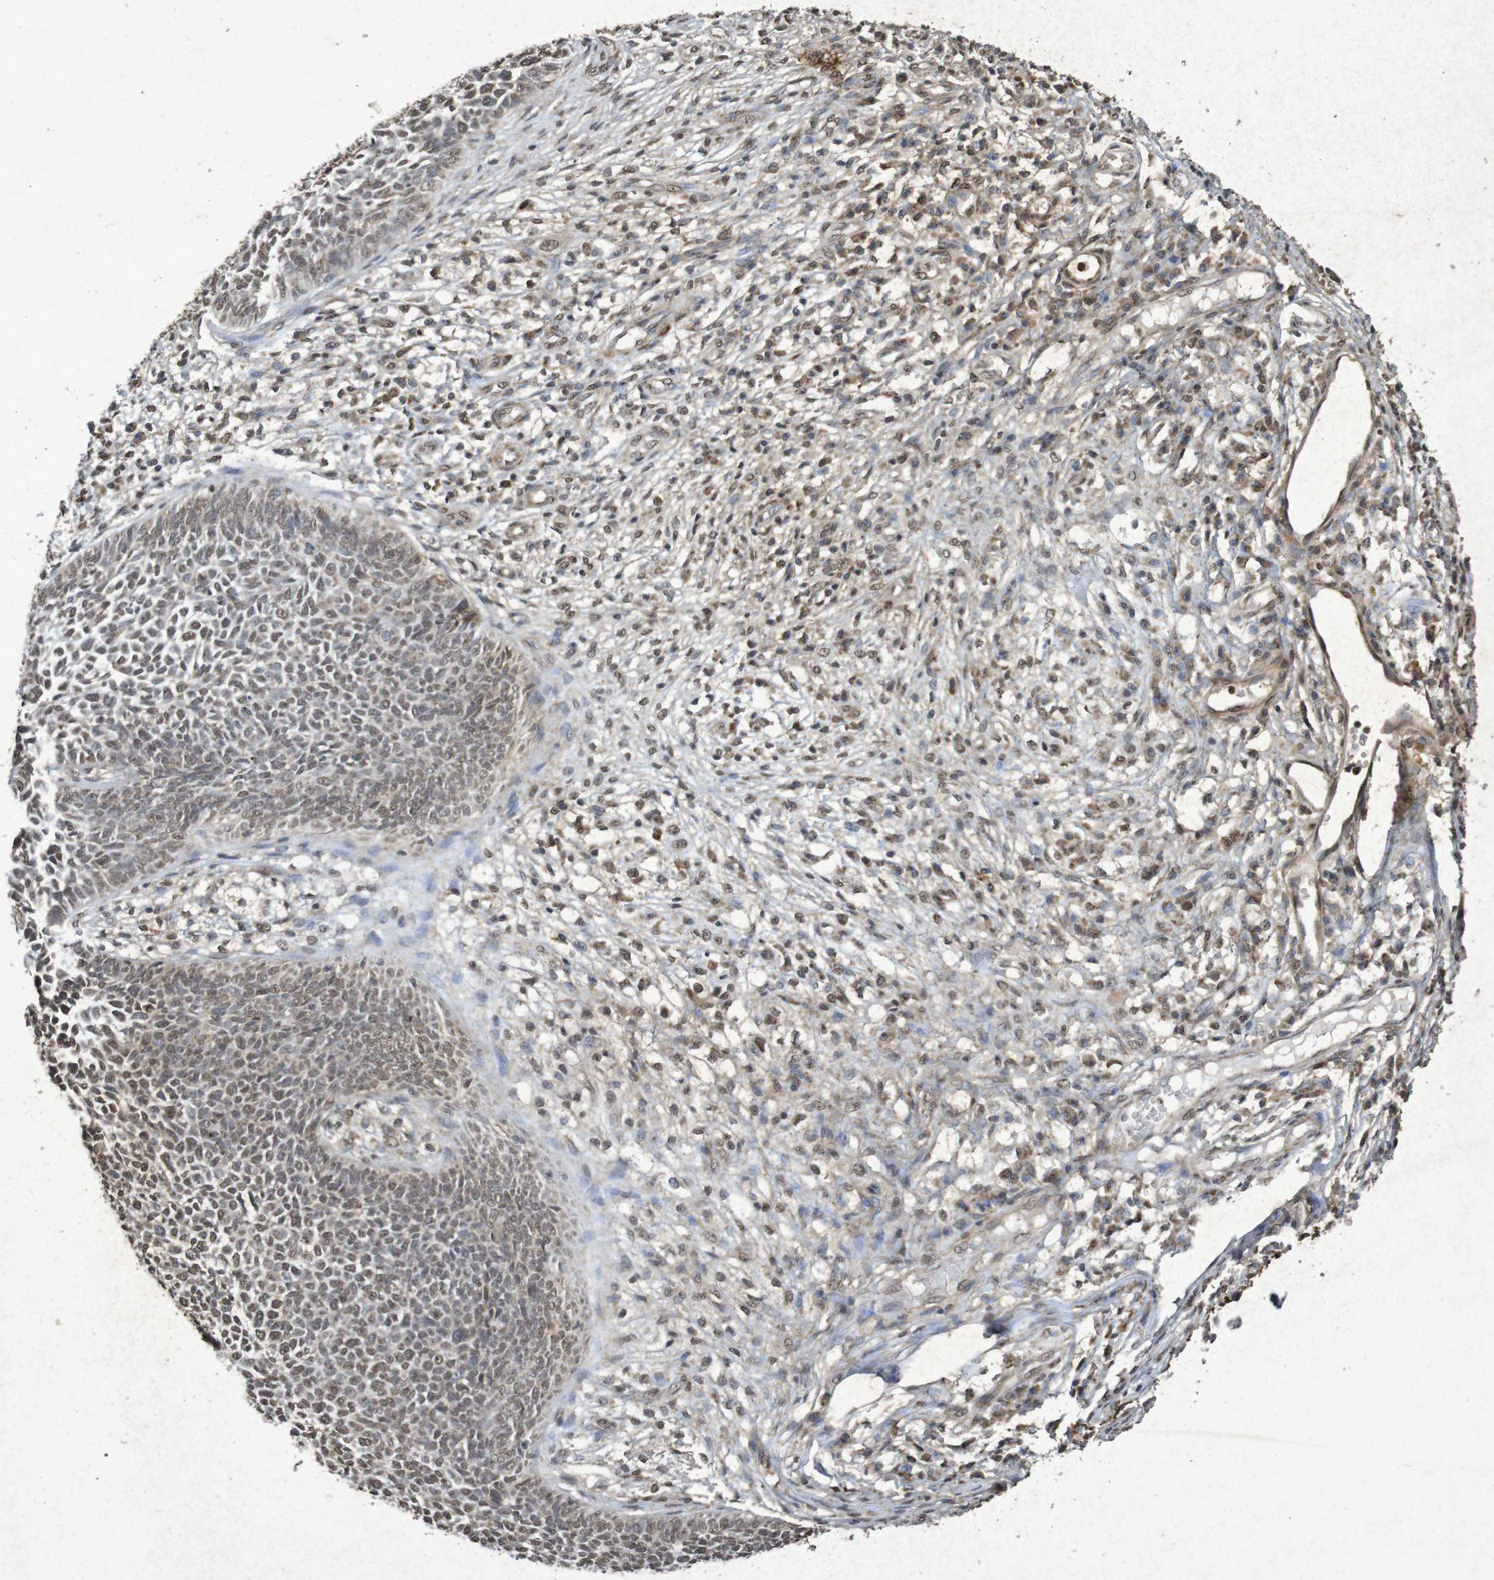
{"staining": {"intensity": "moderate", "quantity": ">75%", "location": "nuclear"}, "tissue": "skin cancer", "cell_type": "Tumor cells", "image_type": "cancer", "snomed": [{"axis": "morphology", "description": "Basal cell carcinoma"}, {"axis": "topography", "description": "Skin"}], "caption": "IHC histopathology image of human basal cell carcinoma (skin) stained for a protein (brown), which demonstrates medium levels of moderate nuclear expression in about >75% of tumor cells.", "gene": "GUCY1A2", "patient": {"sex": "female", "age": 84}}